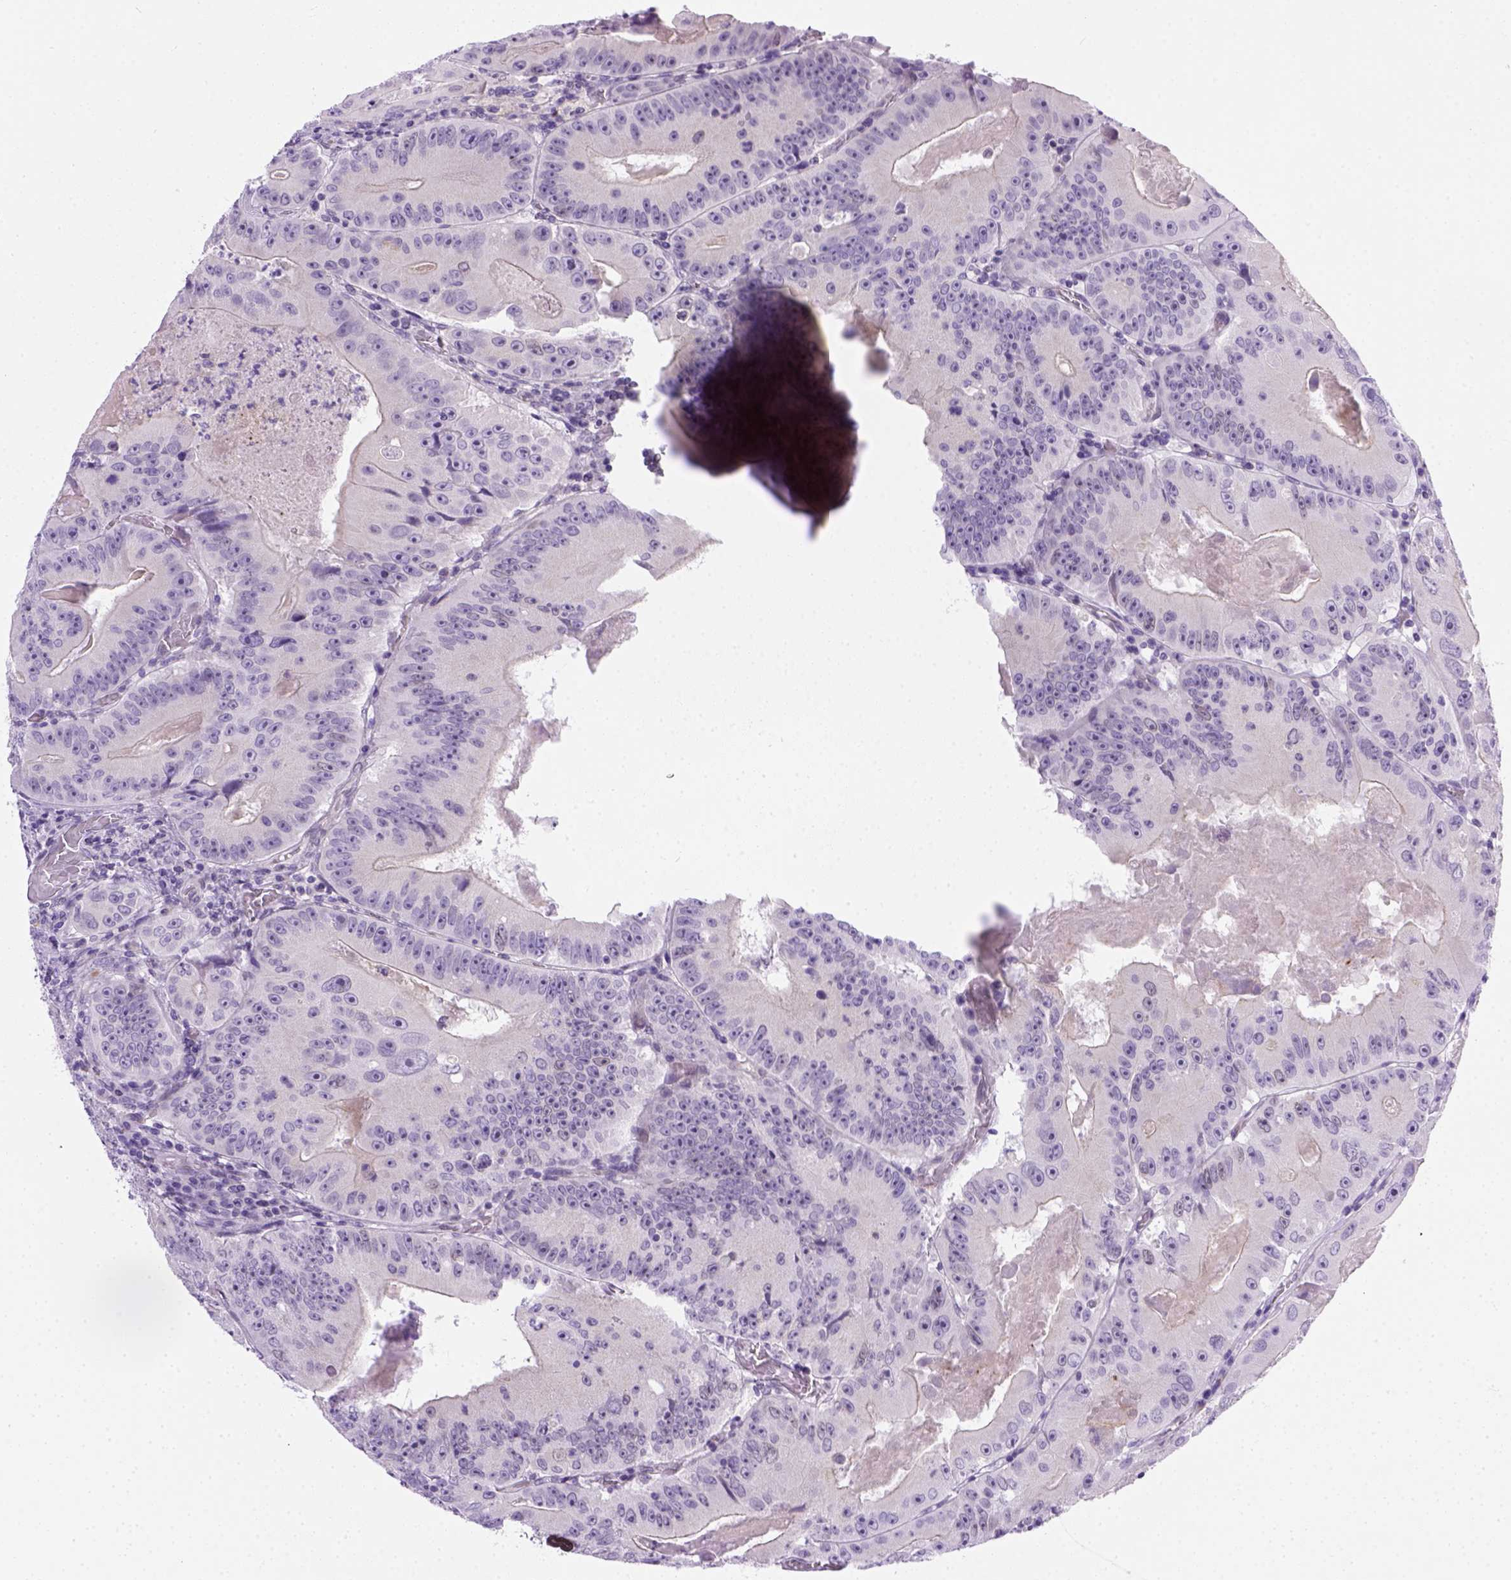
{"staining": {"intensity": "negative", "quantity": "none", "location": "none"}, "tissue": "colorectal cancer", "cell_type": "Tumor cells", "image_type": "cancer", "snomed": [{"axis": "morphology", "description": "Adenocarcinoma, NOS"}, {"axis": "topography", "description": "Colon"}], "caption": "An immunohistochemistry (IHC) image of adenocarcinoma (colorectal) is shown. There is no staining in tumor cells of adenocarcinoma (colorectal).", "gene": "FAM184B", "patient": {"sex": "female", "age": 86}}